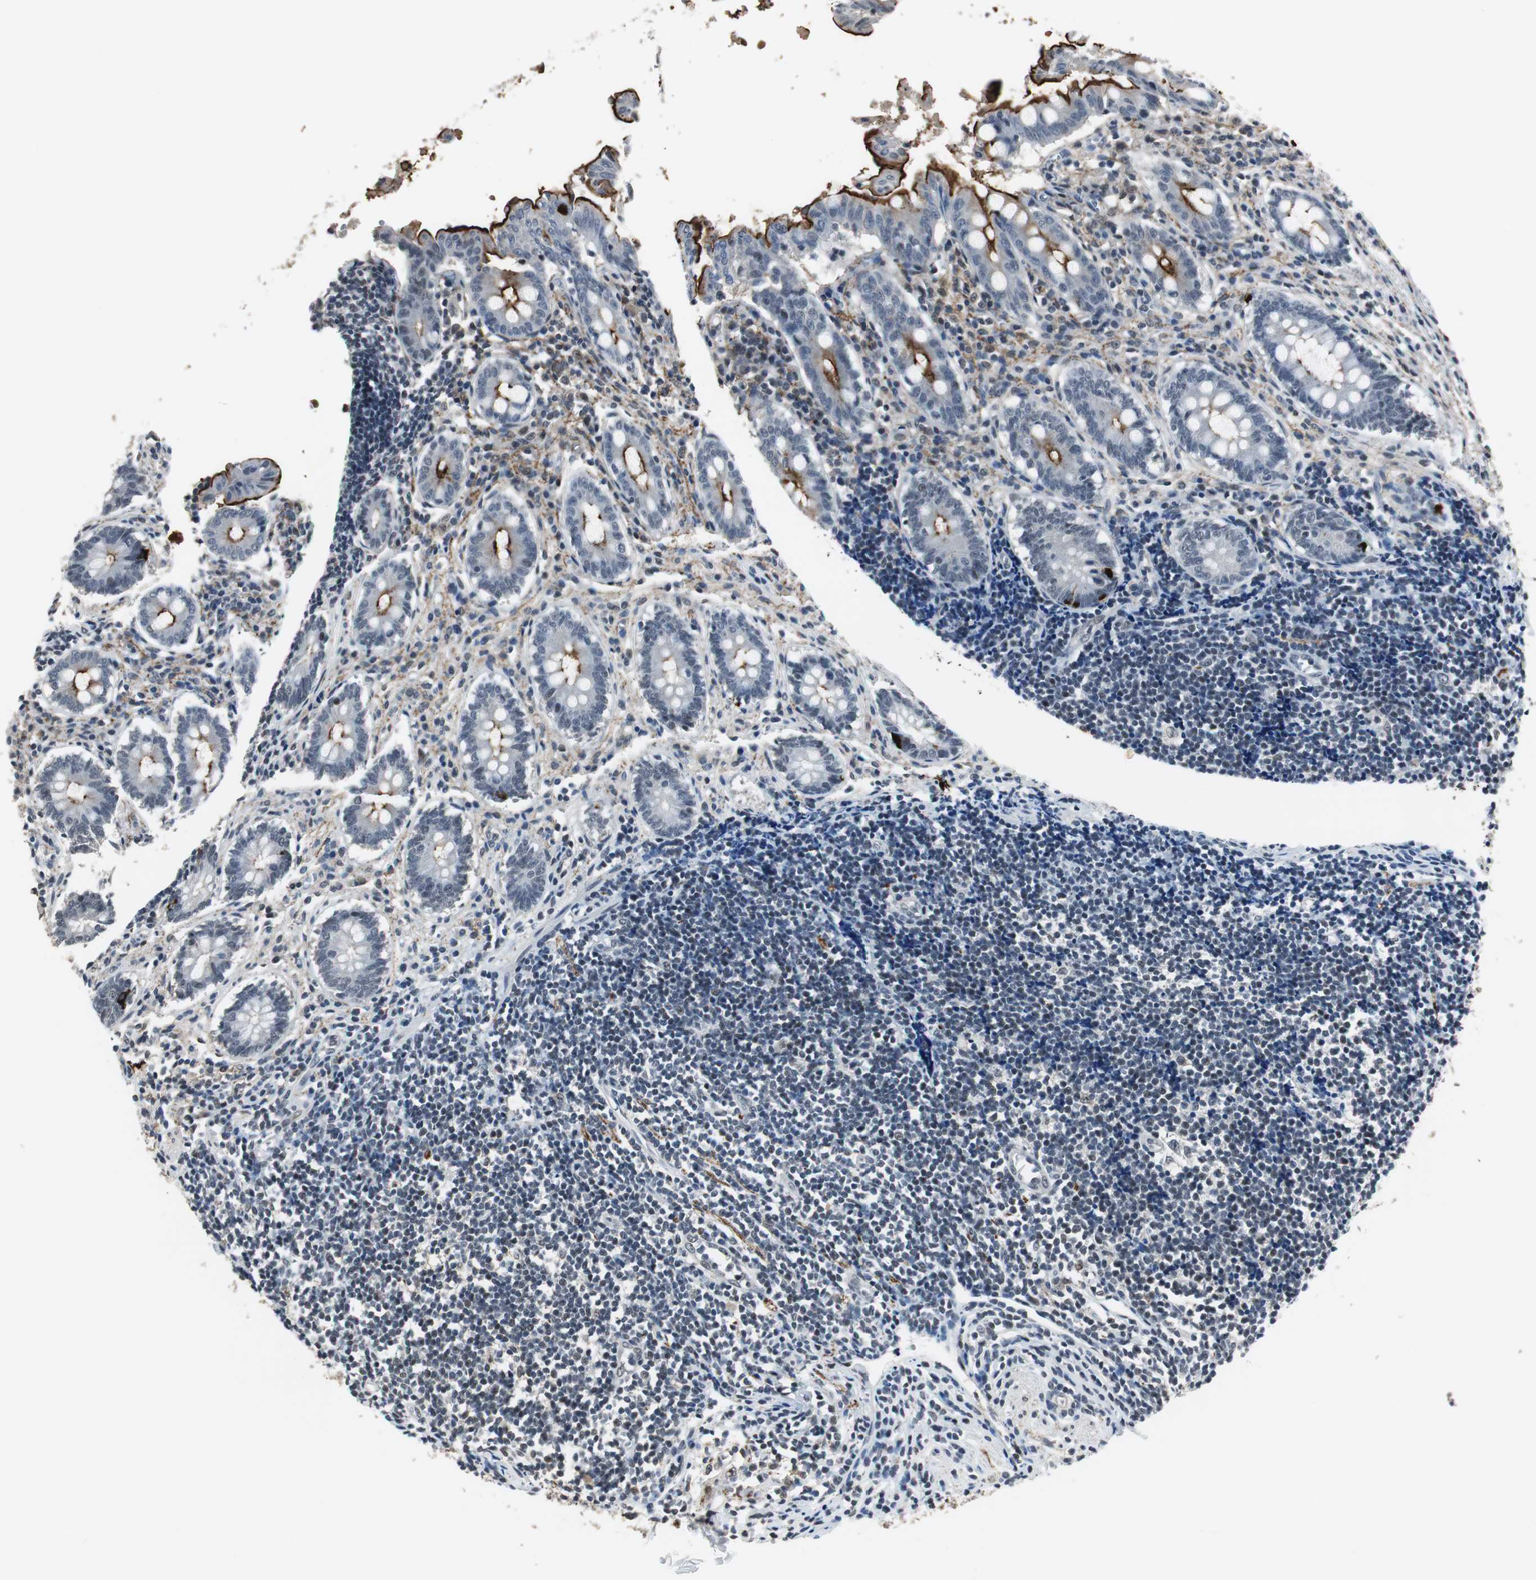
{"staining": {"intensity": "strong", "quantity": ">75%", "location": "cytoplasmic/membranous,nuclear"}, "tissue": "appendix", "cell_type": "Glandular cells", "image_type": "normal", "snomed": [{"axis": "morphology", "description": "Normal tissue, NOS"}, {"axis": "topography", "description": "Appendix"}], "caption": "Immunohistochemical staining of unremarkable appendix displays strong cytoplasmic/membranous,nuclear protein staining in approximately >75% of glandular cells. The protein is stained brown, and the nuclei are stained in blue (DAB (3,3'-diaminobenzidine) IHC with brightfield microscopy, high magnification).", "gene": "MKX", "patient": {"sex": "female", "age": 50}}